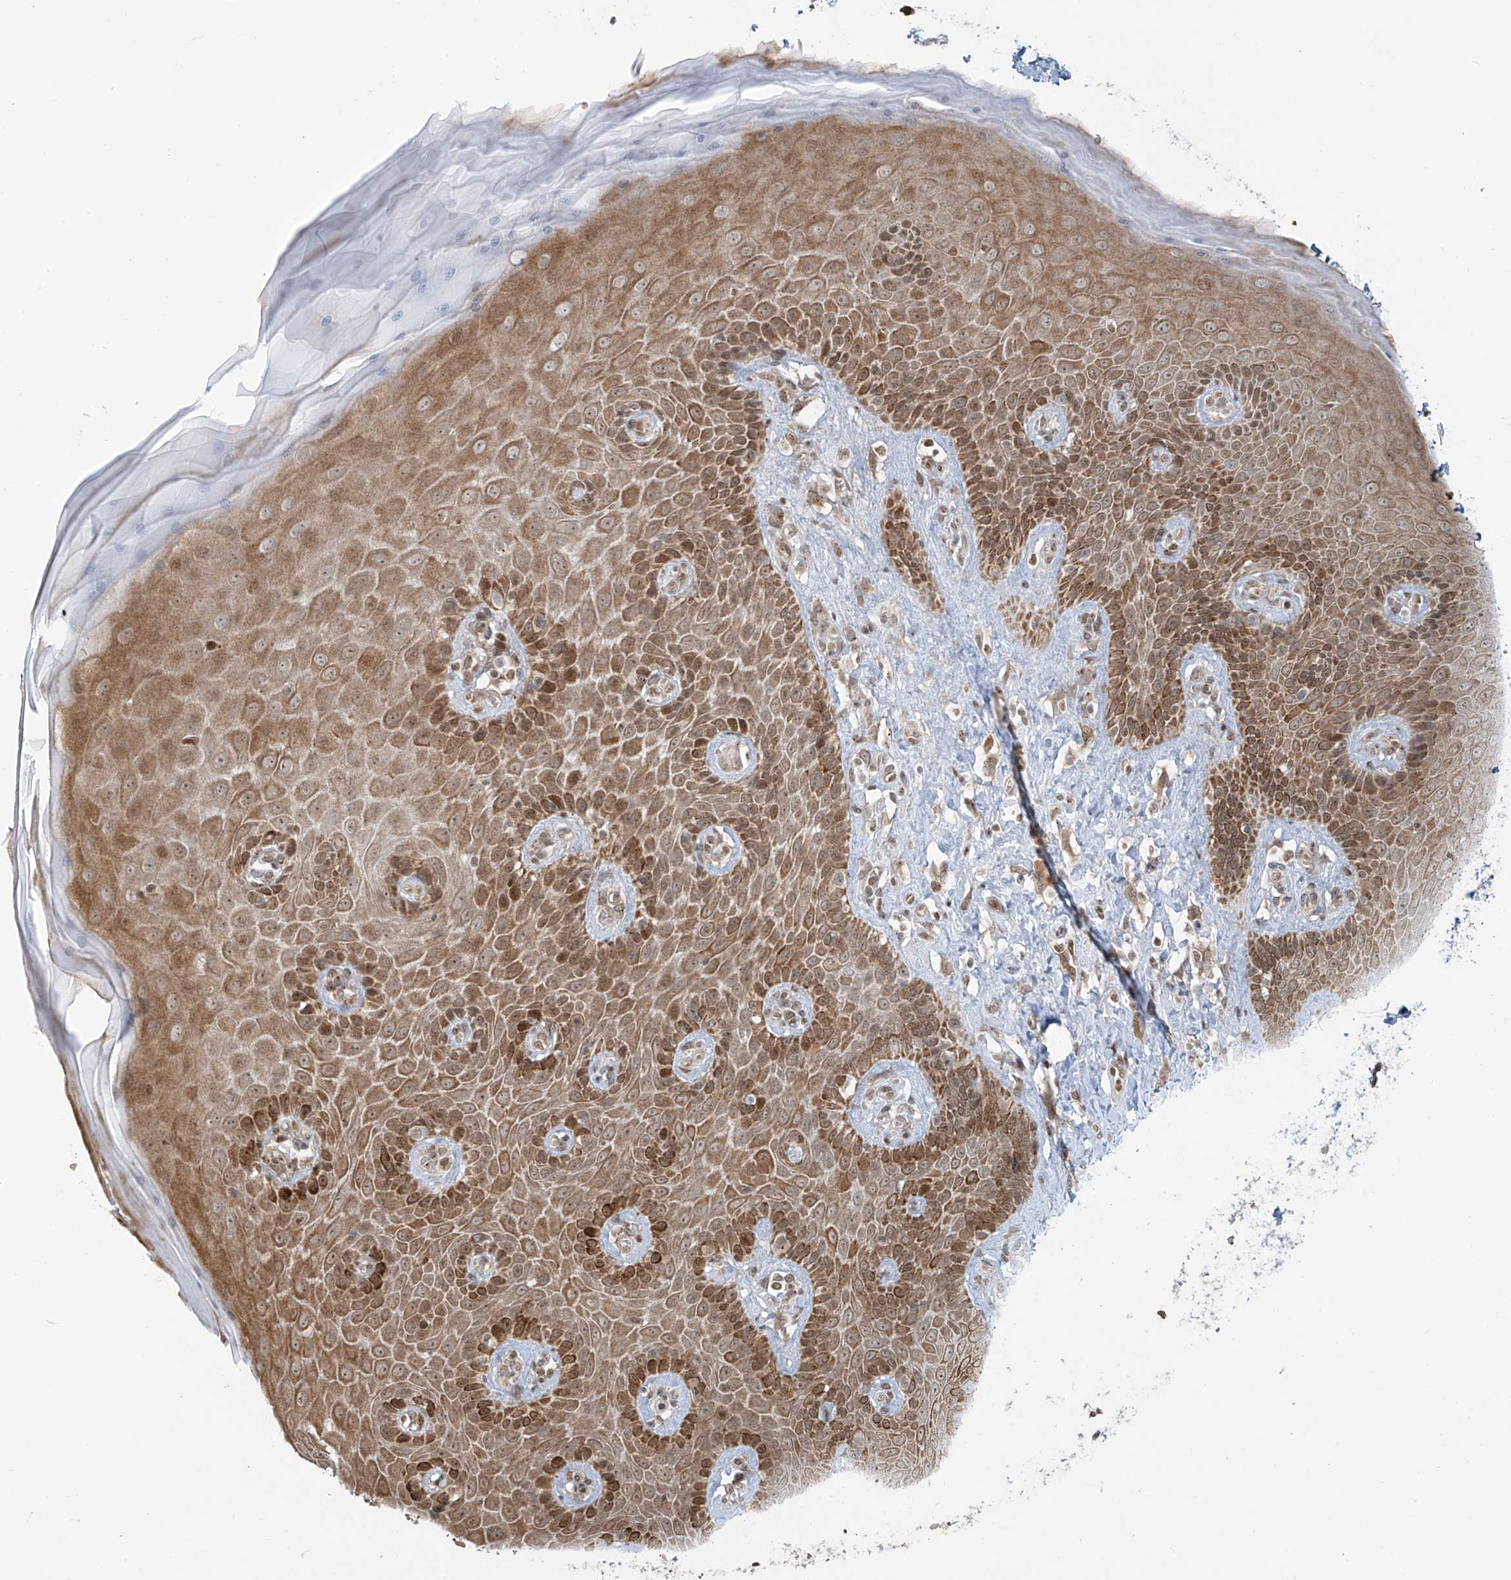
{"staining": {"intensity": "moderate", "quantity": ">75%", "location": "cytoplasmic/membranous"}, "tissue": "skin", "cell_type": "Epidermal cells", "image_type": "normal", "snomed": [{"axis": "morphology", "description": "Normal tissue, NOS"}, {"axis": "topography", "description": "Anal"}], "caption": "Immunohistochemical staining of benign human skin shows >75% levels of moderate cytoplasmic/membranous protein staining in approximately >75% of epidermal cells.", "gene": "VMP1", "patient": {"sex": "male", "age": 69}}